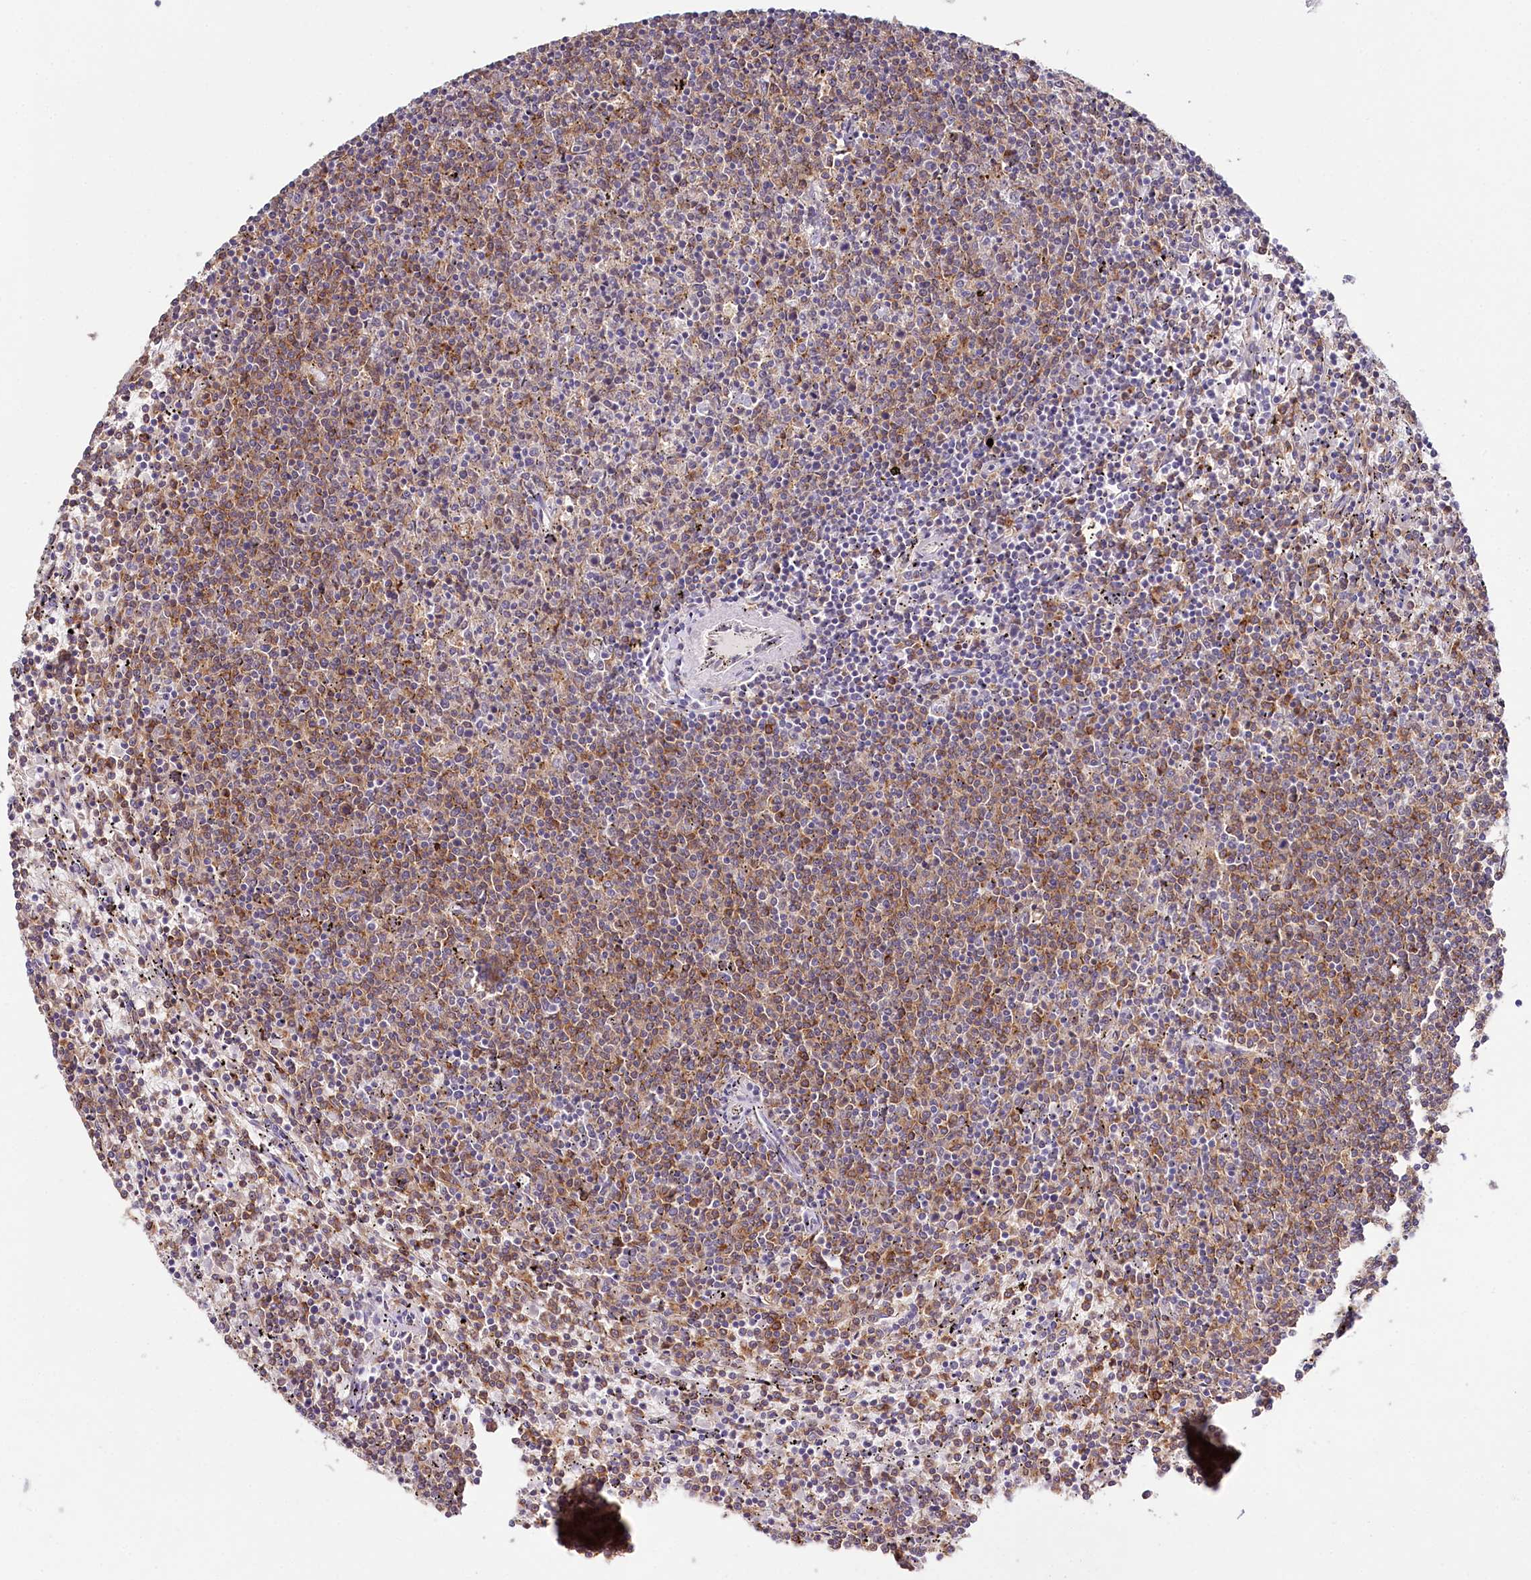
{"staining": {"intensity": "moderate", "quantity": "25%-75%", "location": "cytoplasmic/membranous"}, "tissue": "lymphoma", "cell_type": "Tumor cells", "image_type": "cancer", "snomed": [{"axis": "morphology", "description": "Malignant lymphoma, non-Hodgkin's type, Low grade"}, {"axis": "topography", "description": "Spleen"}], "caption": "About 25%-75% of tumor cells in human lymphoma demonstrate moderate cytoplasmic/membranous protein positivity as visualized by brown immunohistochemical staining.", "gene": "DAPK1", "patient": {"sex": "female", "age": 50}}